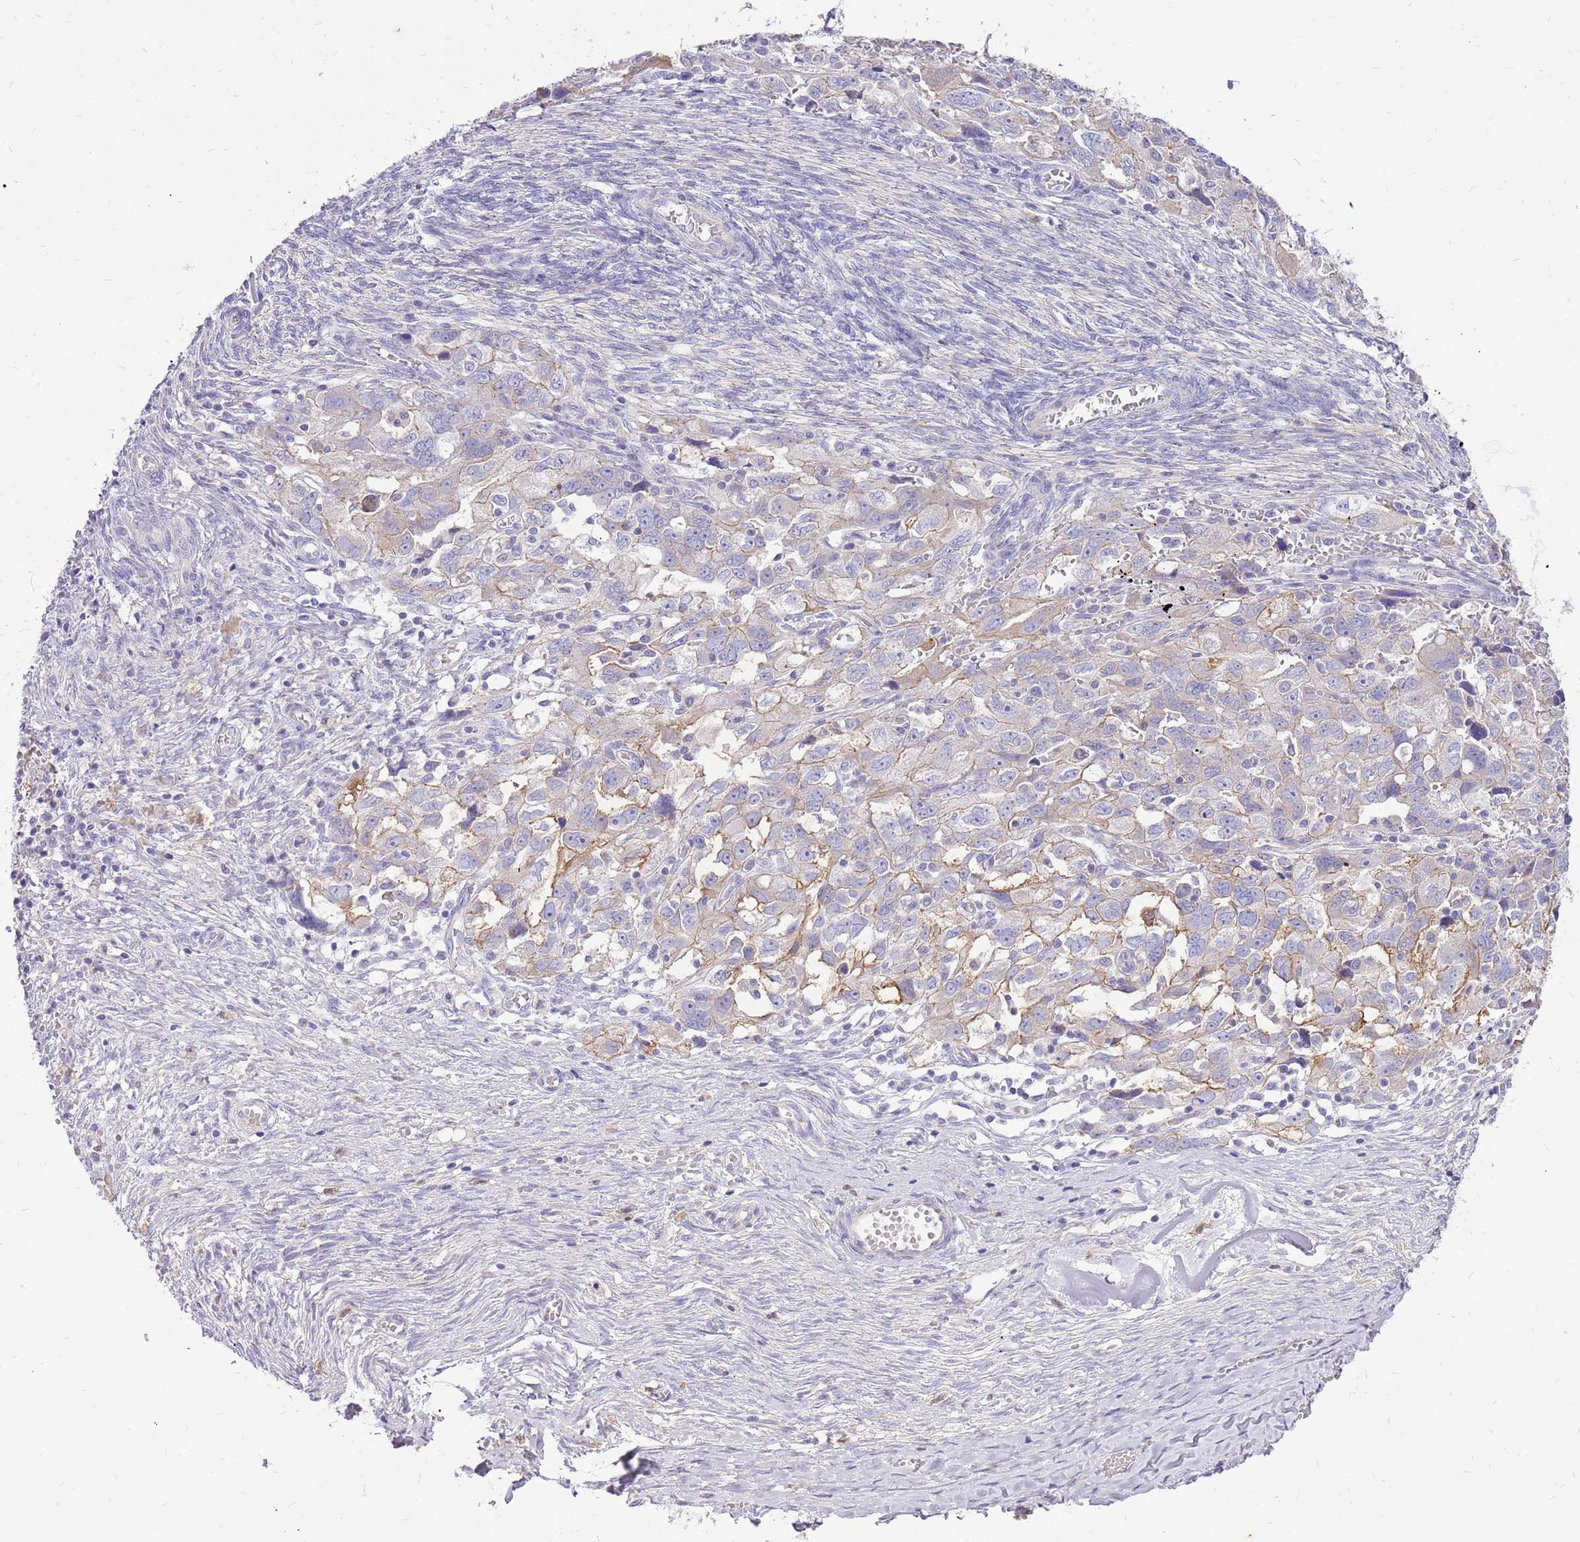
{"staining": {"intensity": "negative", "quantity": "none", "location": "none"}, "tissue": "ovarian cancer", "cell_type": "Tumor cells", "image_type": "cancer", "snomed": [{"axis": "morphology", "description": "Carcinoma, NOS"}, {"axis": "morphology", "description": "Cystadenocarcinoma, serous, NOS"}, {"axis": "topography", "description": "Ovary"}], "caption": "High magnification brightfield microscopy of ovarian cancer stained with DAB (brown) and counterstained with hematoxylin (blue): tumor cells show no significant staining.", "gene": "WDR90", "patient": {"sex": "female", "age": 69}}